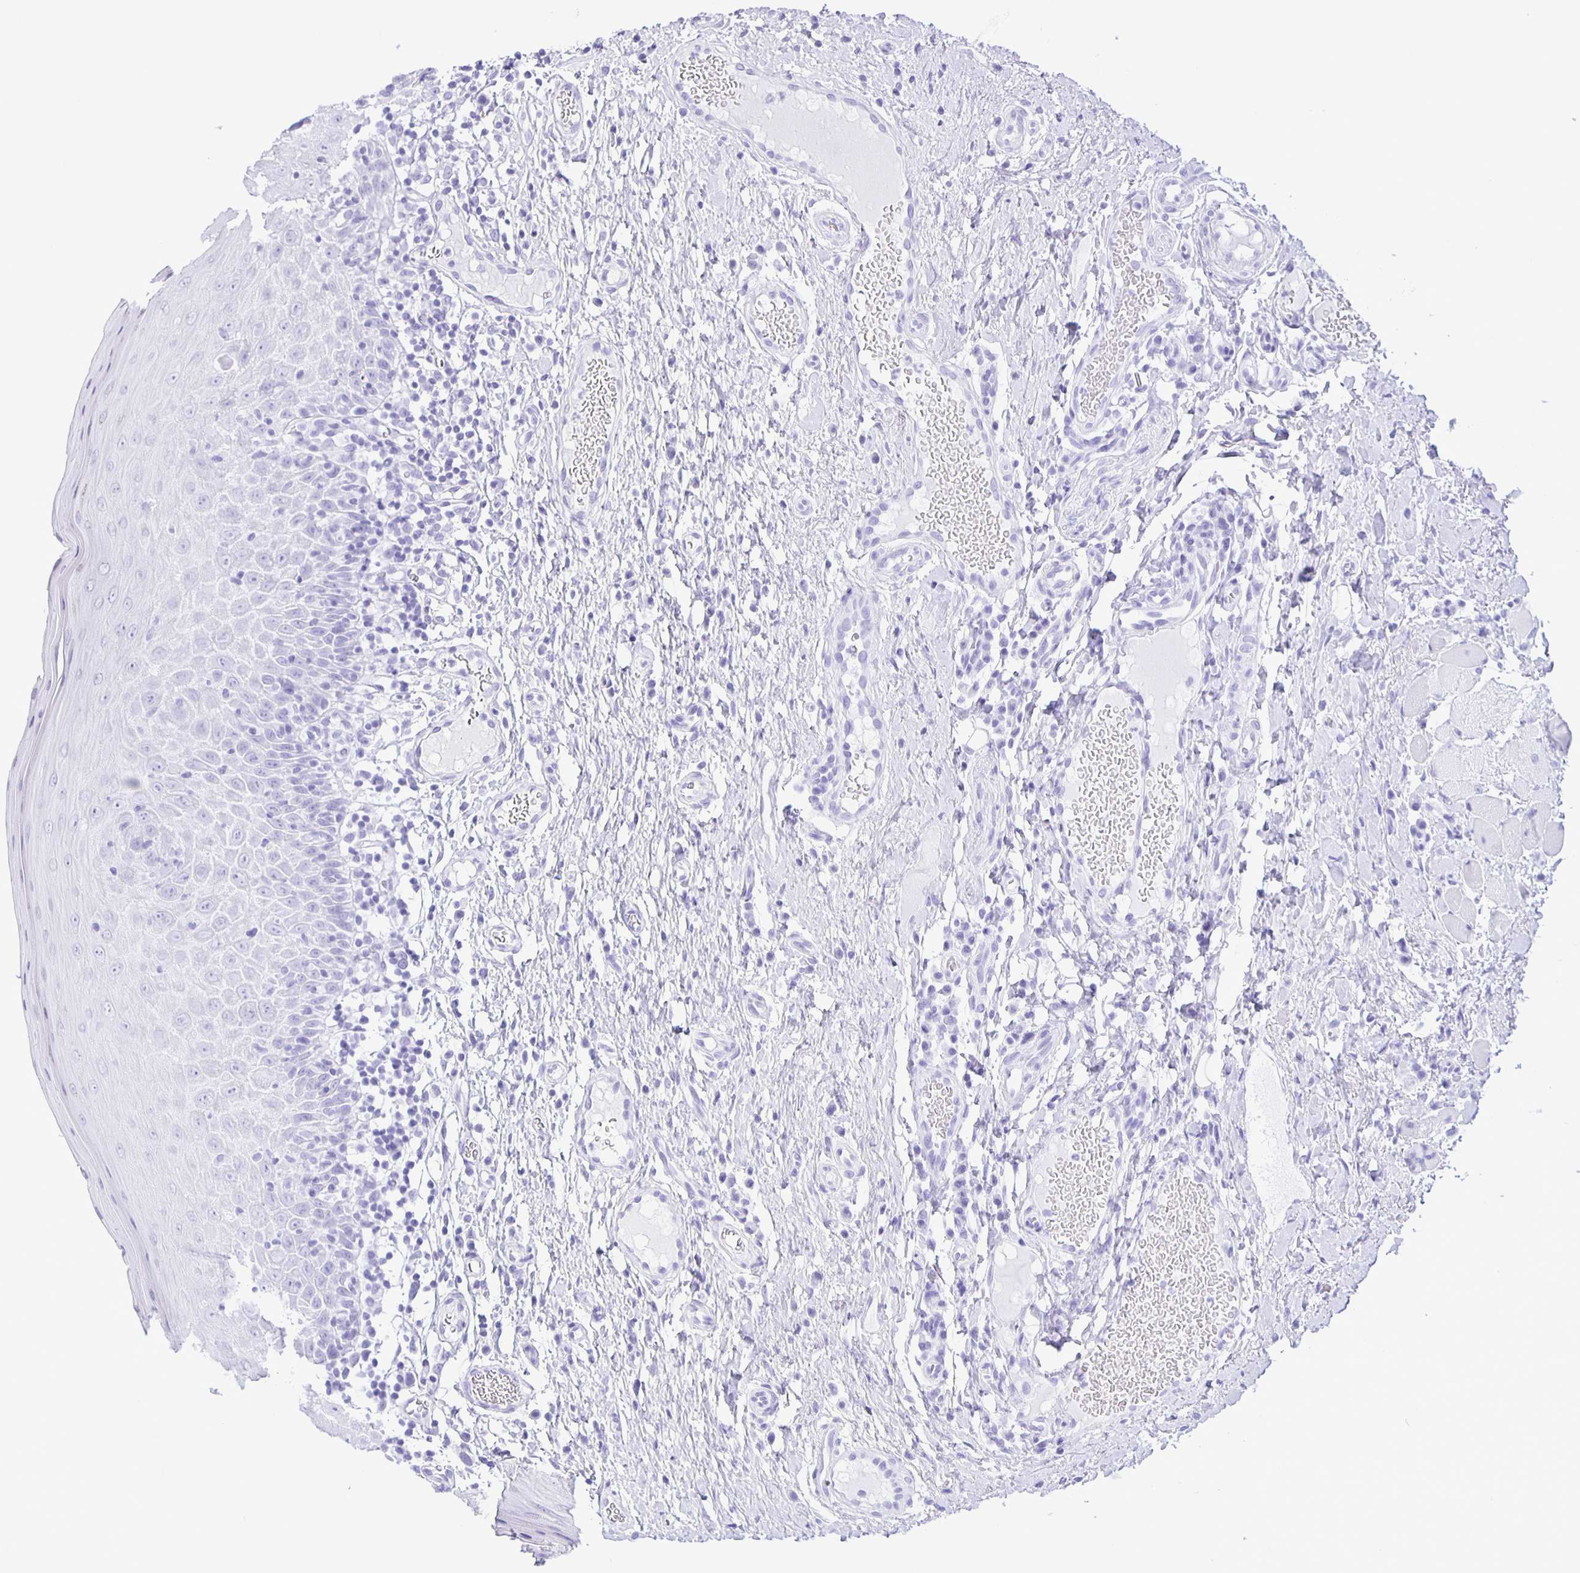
{"staining": {"intensity": "negative", "quantity": "none", "location": "none"}, "tissue": "oral mucosa", "cell_type": "Squamous epithelial cells", "image_type": "normal", "snomed": [{"axis": "morphology", "description": "Normal tissue, NOS"}, {"axis": "topography", "description": "Oral tissue"}, {"axis": "topography", "description": "Tounge, NOS"}], "caption": "This is an immunohistochemistry histopathology image of unremarkable human oral mucosa. There is no positivity in squamous epithelial cells.", "gene": "EZHIP", "patient": {"sex": "female", "age": 58}}